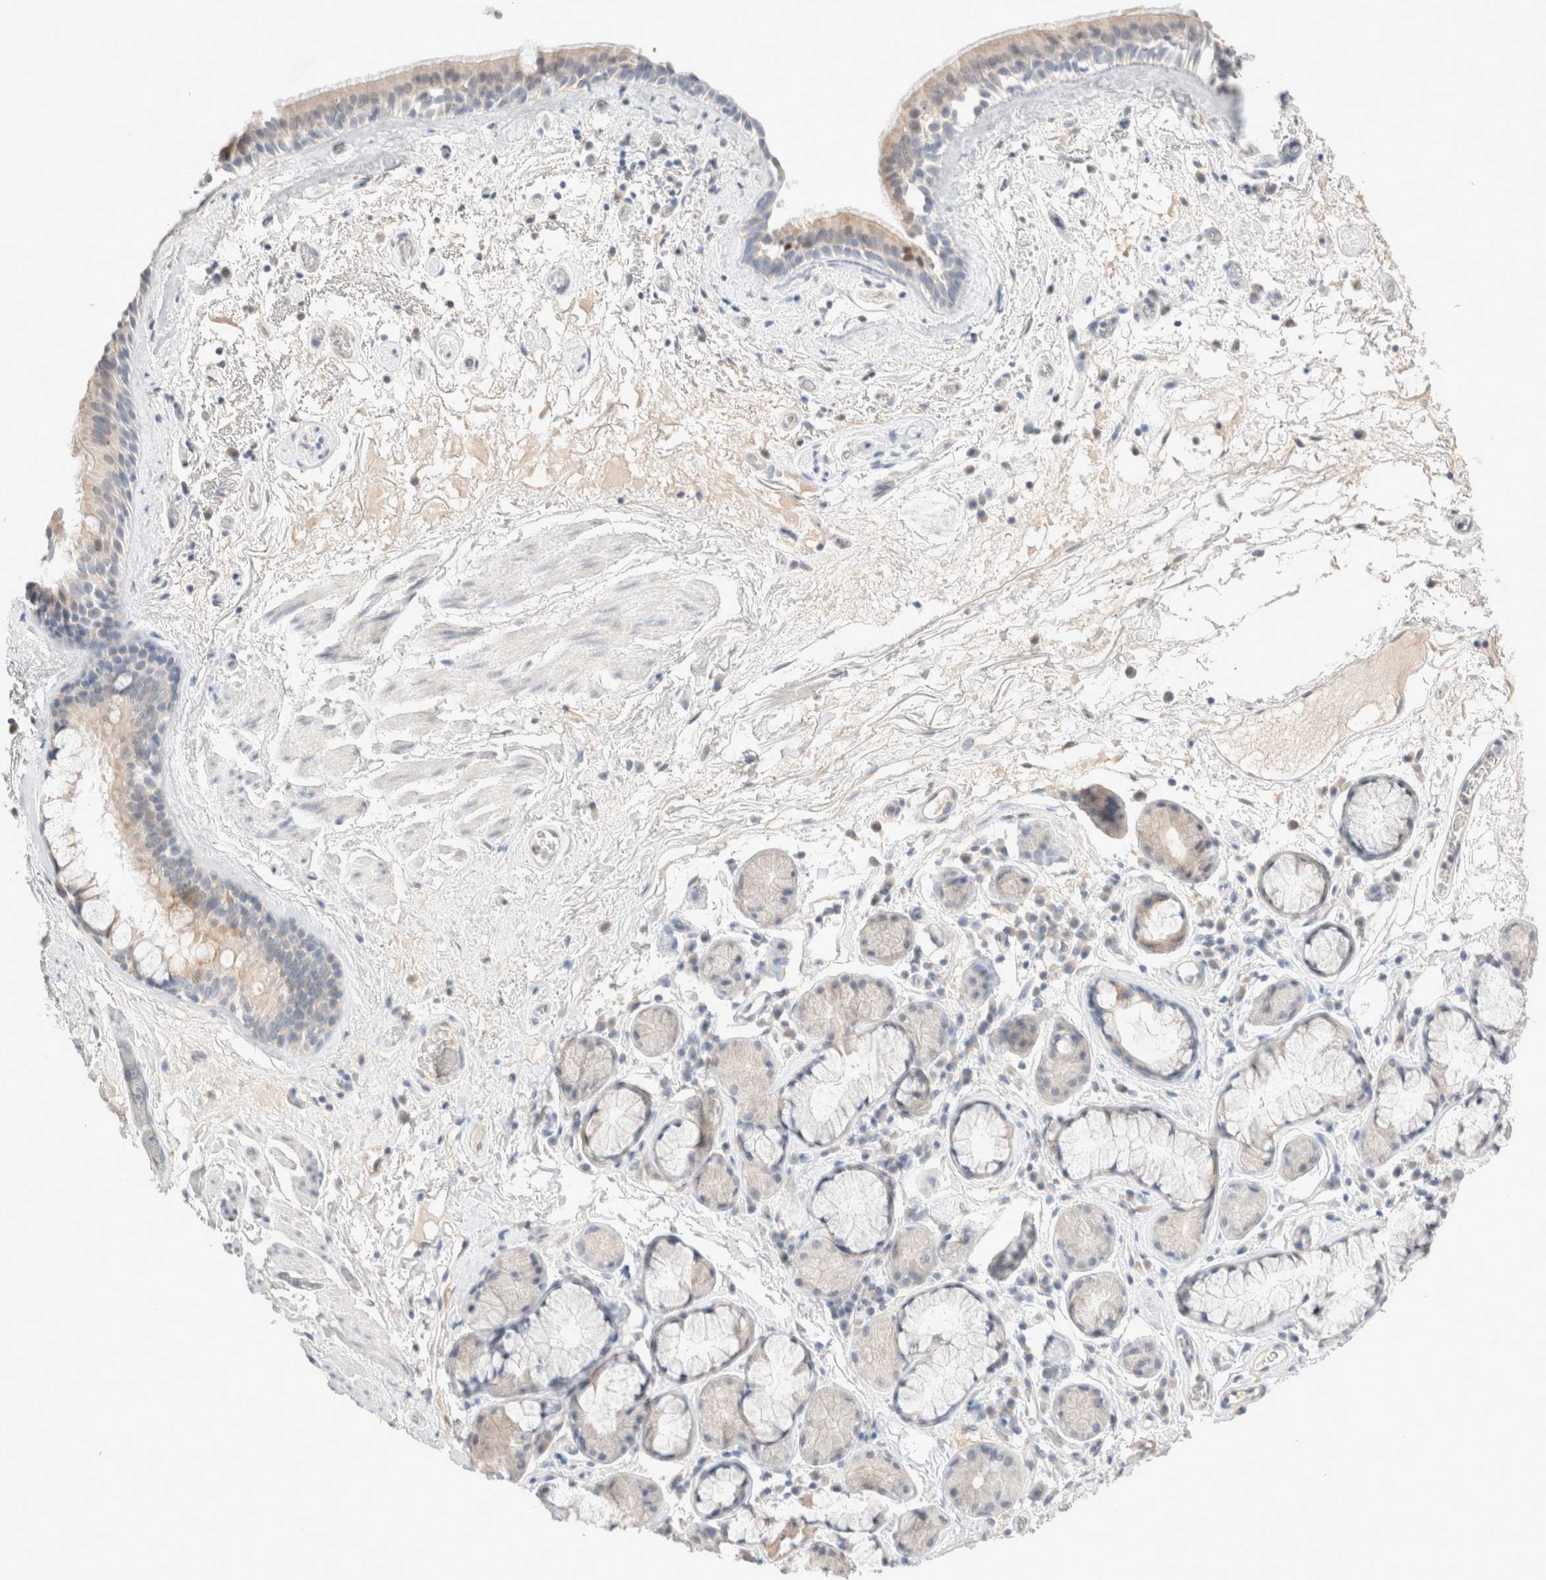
{"staining": {"intensity": "weak", "quantity": "25%-75%", "location": "cytoplasmic/membranous"}, "tissue": "bronchus", "cell_type": "Respiratory epithelial cells", "image_type": "normal", "snomed": [{"axis": "morphology", "description": "Normal tissue, NOS"}, {"axis": "topography", "description": "Cartilage tissue"}], "caption": "About 25%-75% of respiratory epithelial cells in benign human bronchus exhibit weak cytoplasmic/membranous protein staining as visualized by brown immunohistochemical staining.", "gene": "SPATA20", "patient": {"sex": "female", "age": 63}}